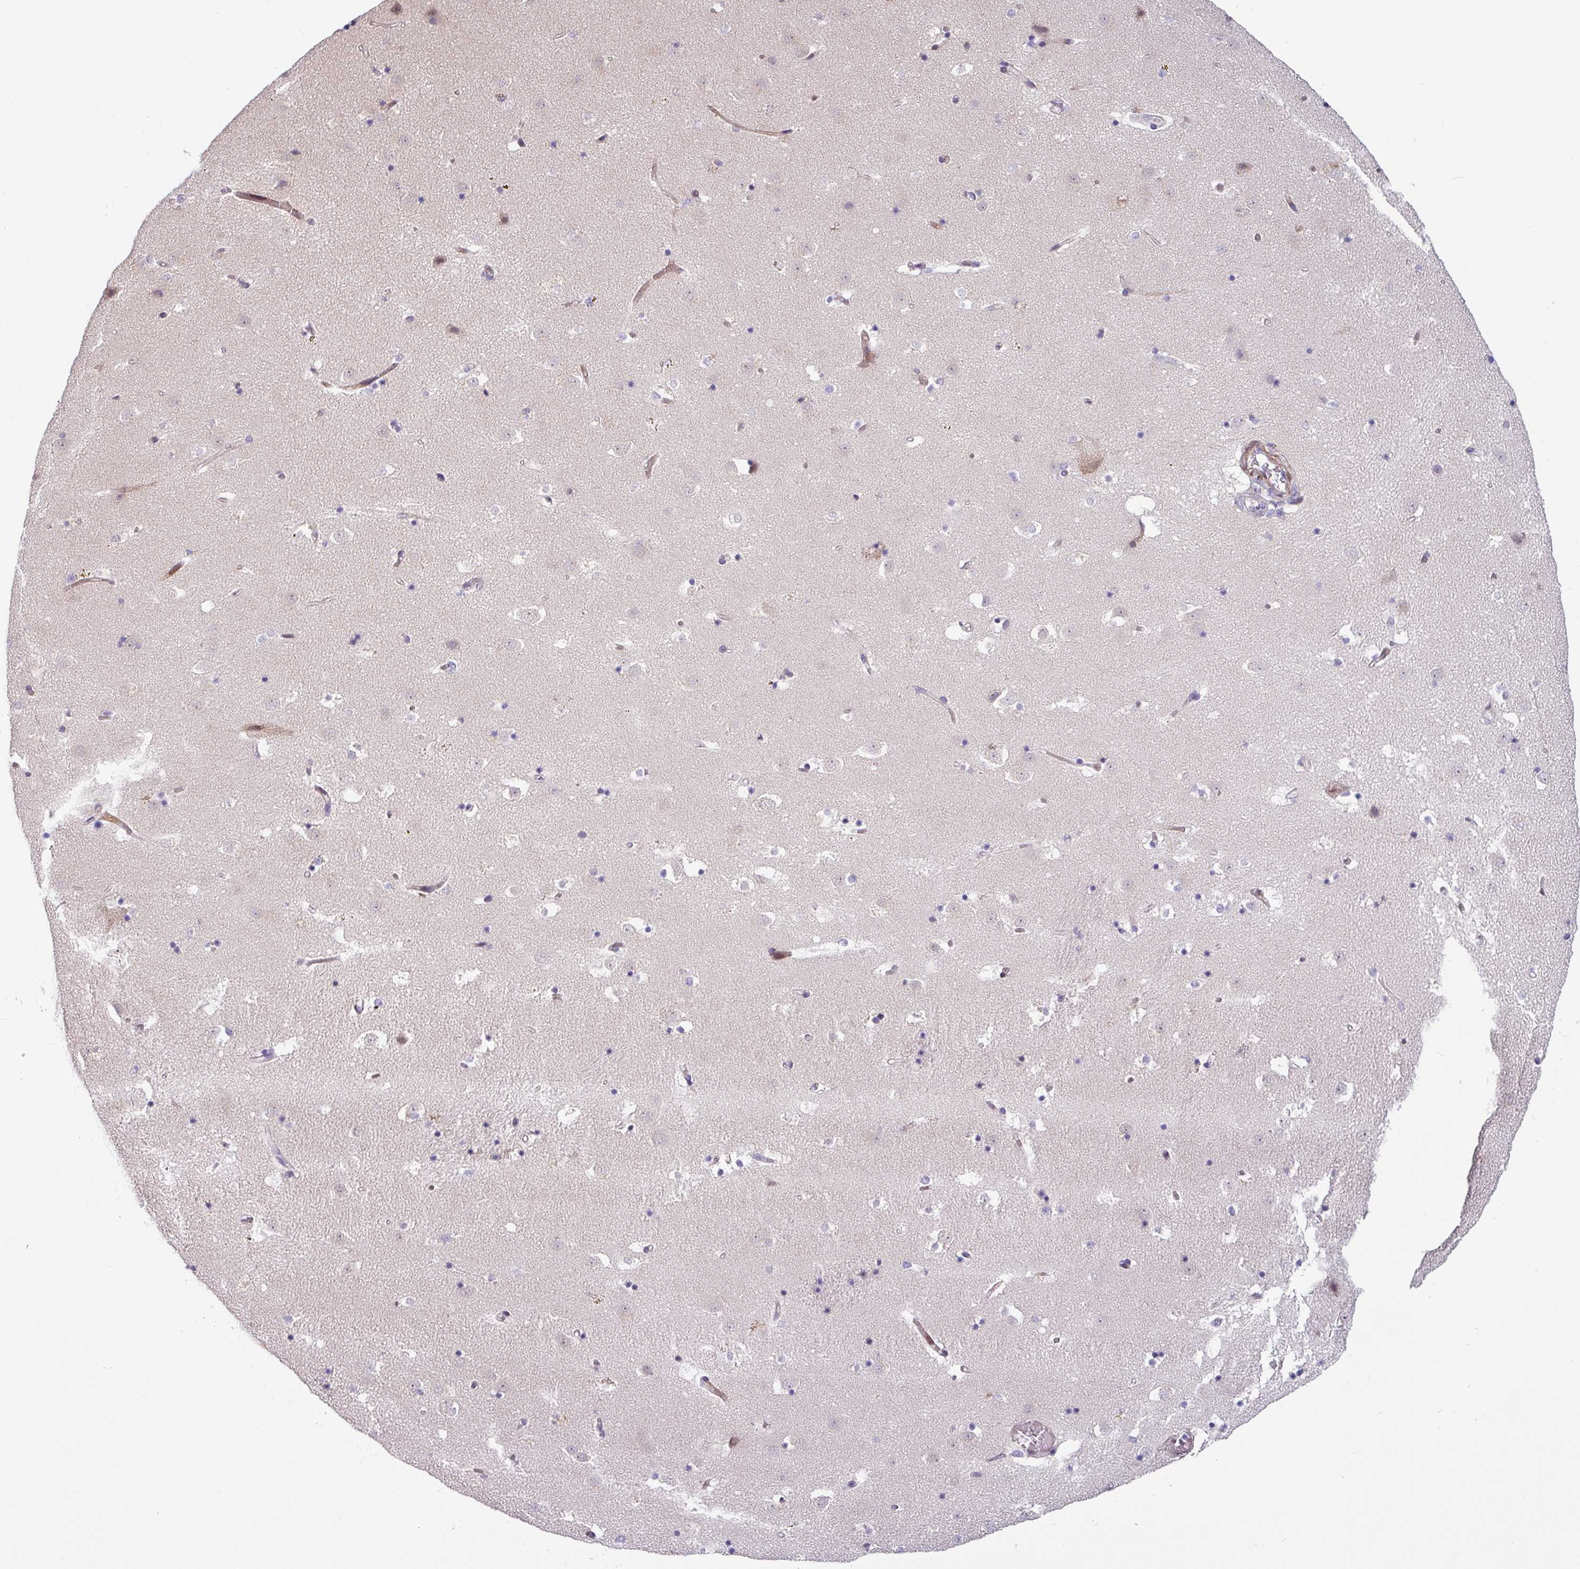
{"staining": {"intensity": "negative", "quantity": "none", "location": "none"}, "tissue": "caudate", "cell_type": "Glial cells", "image_type": "normal", "snomed": [{"axis": "morphology", "description": "Normal tissue, NOS"}, {"axis": "topography", "description": "Lateral ventricle wall"}], "caption": "Human caudate stained for a protein using immunohistochemistry (IHC) reveals no expression in glial cells.", "gene": "KLHL3", "patient": {"sex": "male", "age": 58}}